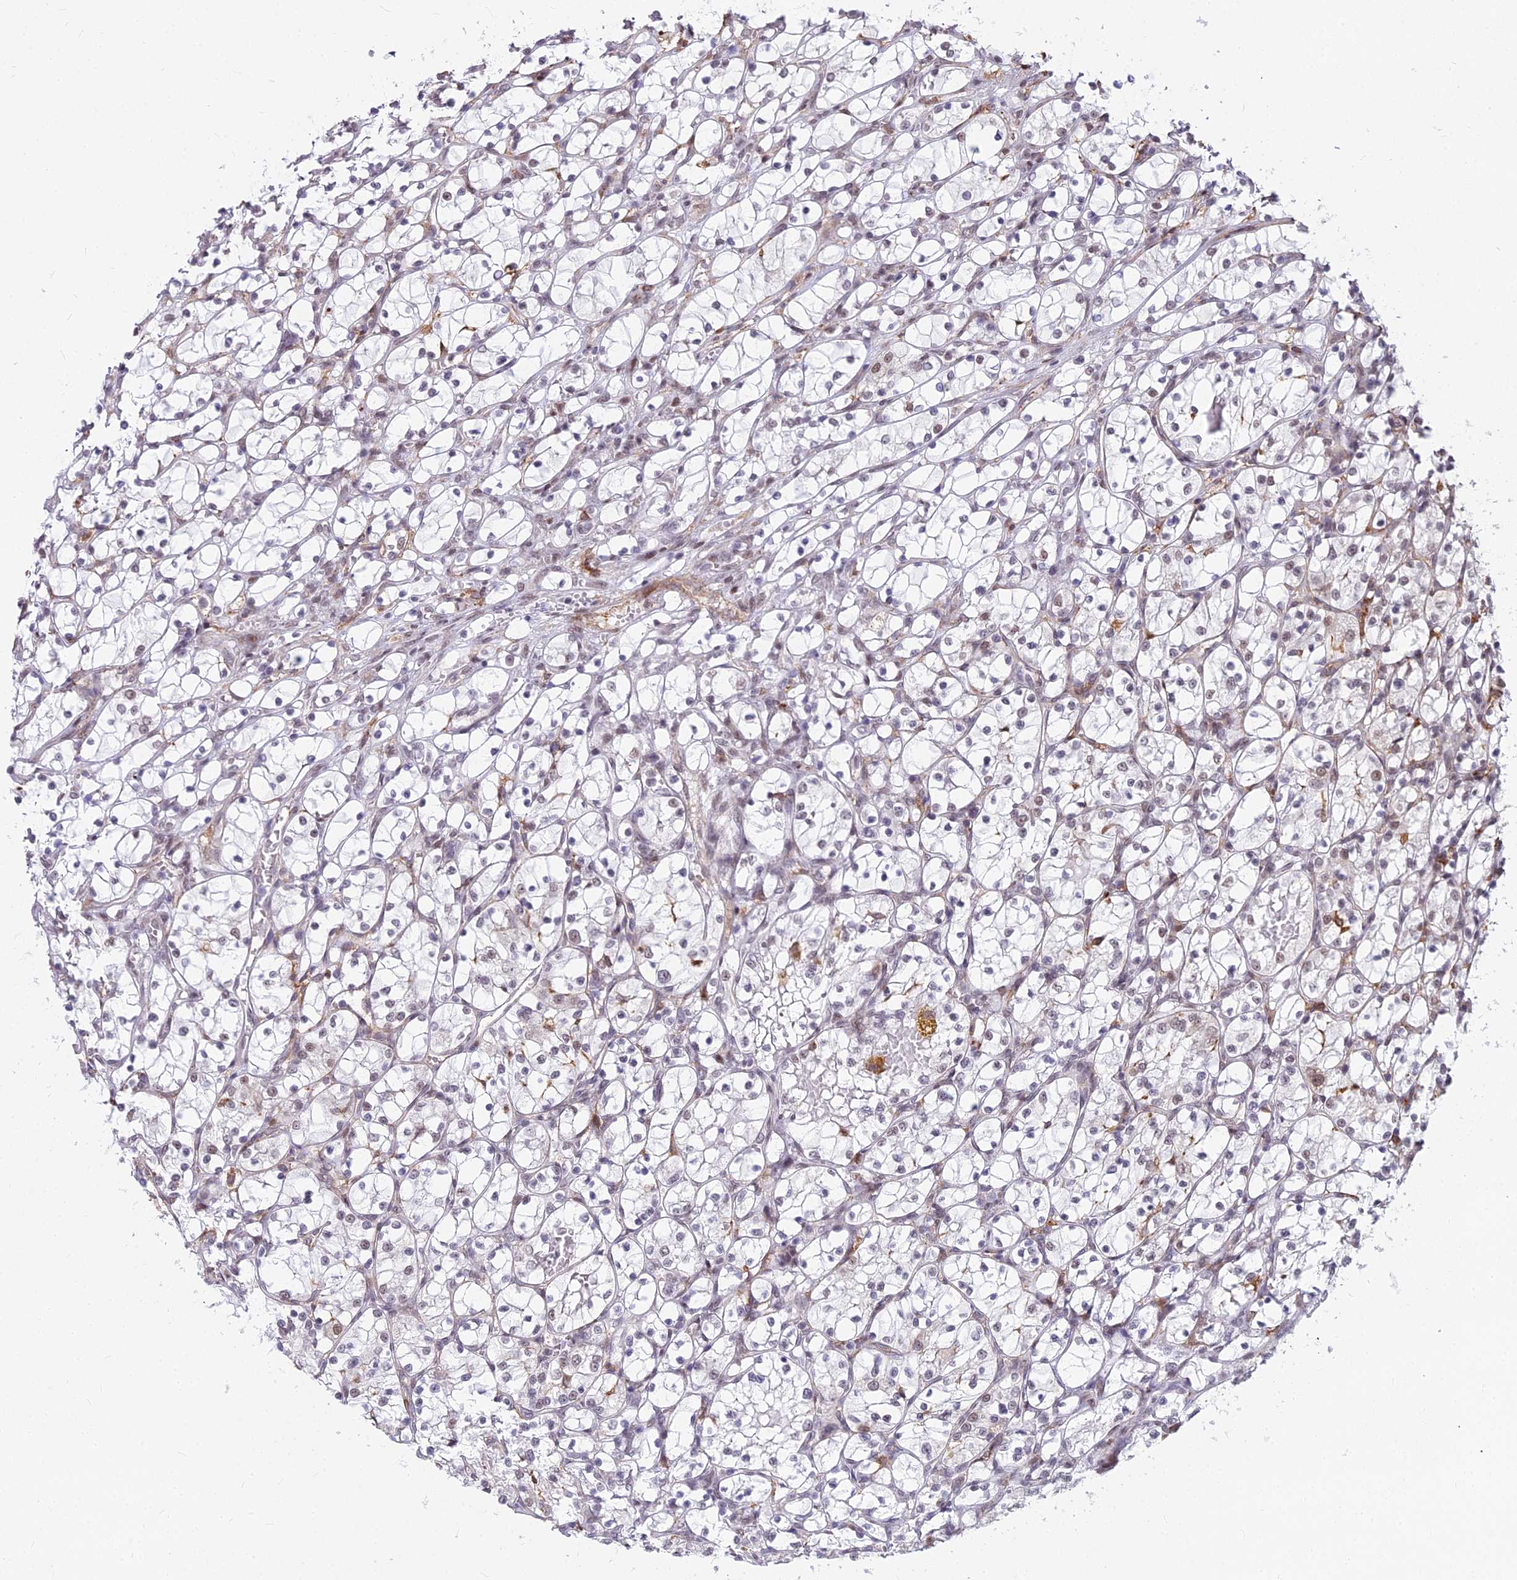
{"staining": {"intensity": "negative", "quantity": "none", "location": "none"}, "tissue": "renal cancer", "cell_type": "Tumor cells", "image_type": "cancer", "snomed": [{"axis": "morphology", "description": "Adenocarcinoma, NOS"}, {"axis": "topography", "description": "Kidney"}], "caption": "Image shows no significant protein staining in tumor cells of renal cancer (adenocarcinoma). Brightfield microscopy of immunohistochemistry (IHC) stained with DAB (brown) and hematoxylin (blue), captured at high magnification.", "gene": "ALG10", "patient": {"sex": "female", "age": 69}}